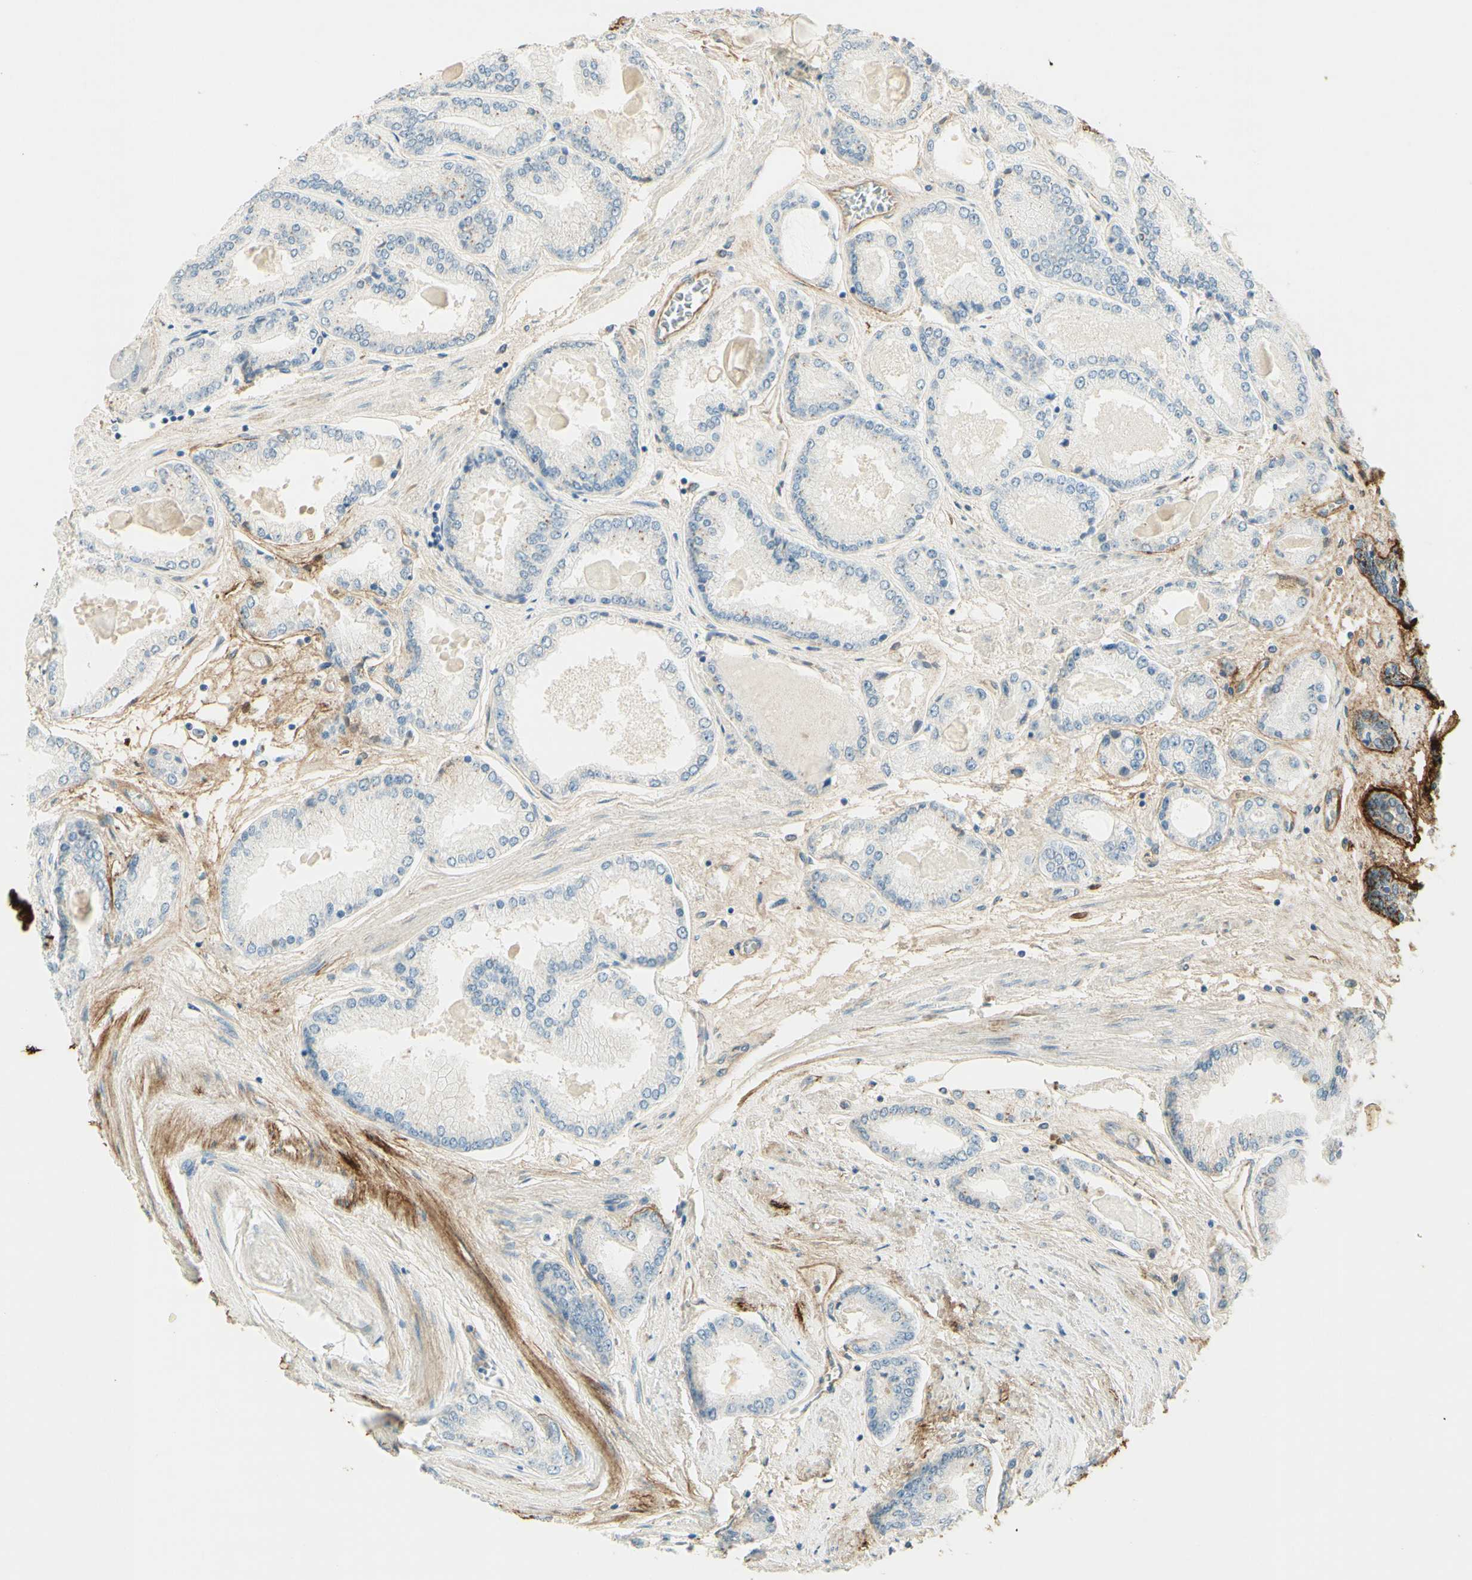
{"staining": {"intensity": "moderate", "quantity": "<25%", "location": "cytoplasmic/membranous"}, "tissue": "prostate cancer", "cell_type": "Tumor cells", "image_type": "cancer", "snomed": [{"axis": "morphology", "description": "Adenocarcinoma, High grade"}, {"axis": "topography", "description": "Prostate"}], "caption": "Immunohistochemical staining of human prostate high-grade adenocarcinoma displays low levels of moderate cytoplasmic/membranous protein positivity in about <25% of tumor cells. The staining was performed using DAB (3,3'-diaminobenzidine) to visualize the protein expression in brown, while the nuclei were stained in blue with hematoxylin (Magnification: 20x).", "gene": "TNN", "patient": {"sex": "male", "age": 59}}